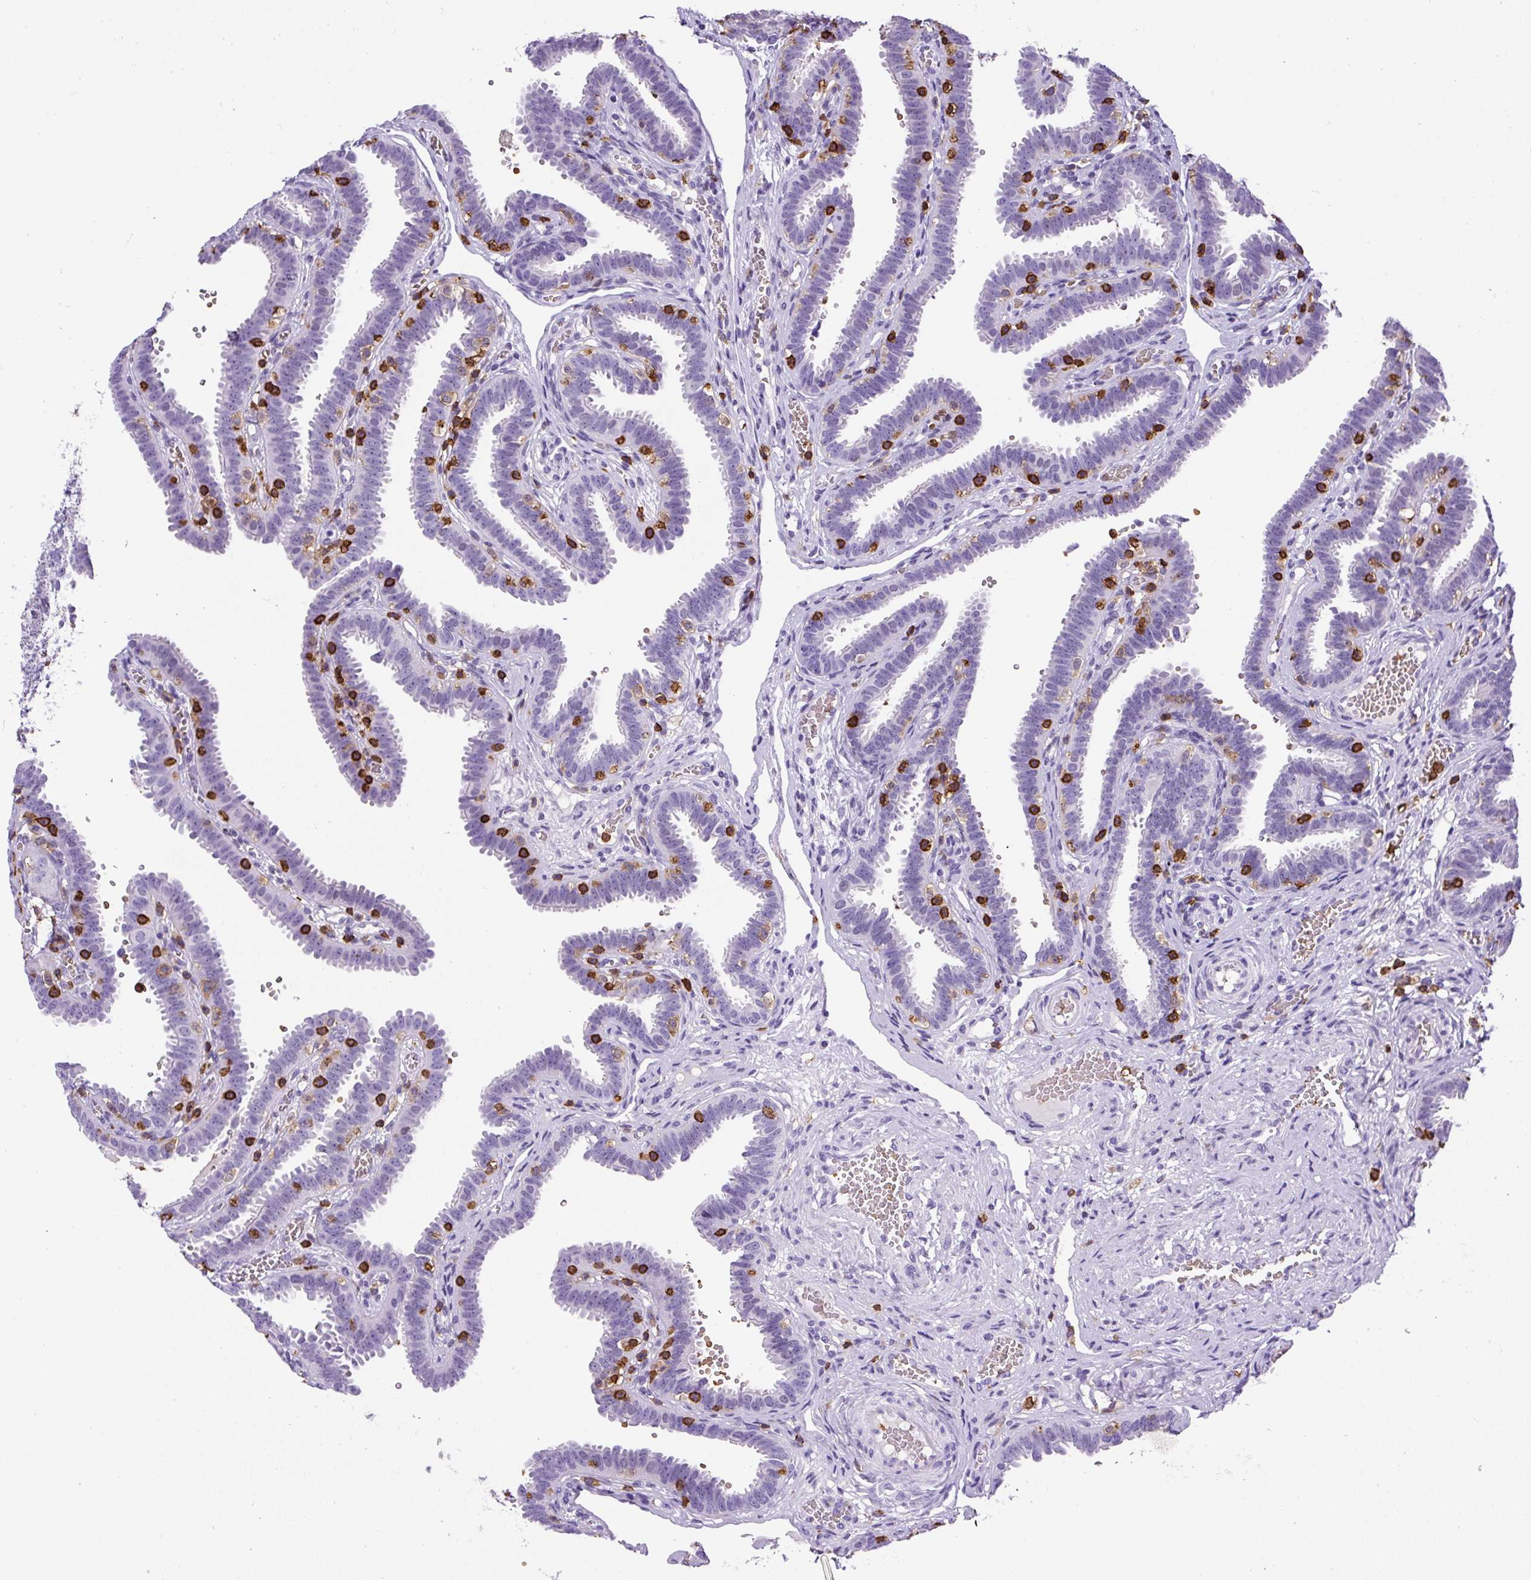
{"staining": {"intensity": "negative", "quantity": "none", "location": "none"}, "tissue": "fallopian tube", "cell_type": "Glandular cells", "image_type": "normal", "snomed": [{"axis": "morphology", "description": "Normal tissue, NOS"}, {"axis": "topography", "description": "Fallopian tube"}], "caption": "Fallopian tube stained for a protein using immunohistochemistry (IHC) exhibits no positivity glandular cells.", "gene": "FAM228B", "patient": {"sex": "female", "age": 37}}